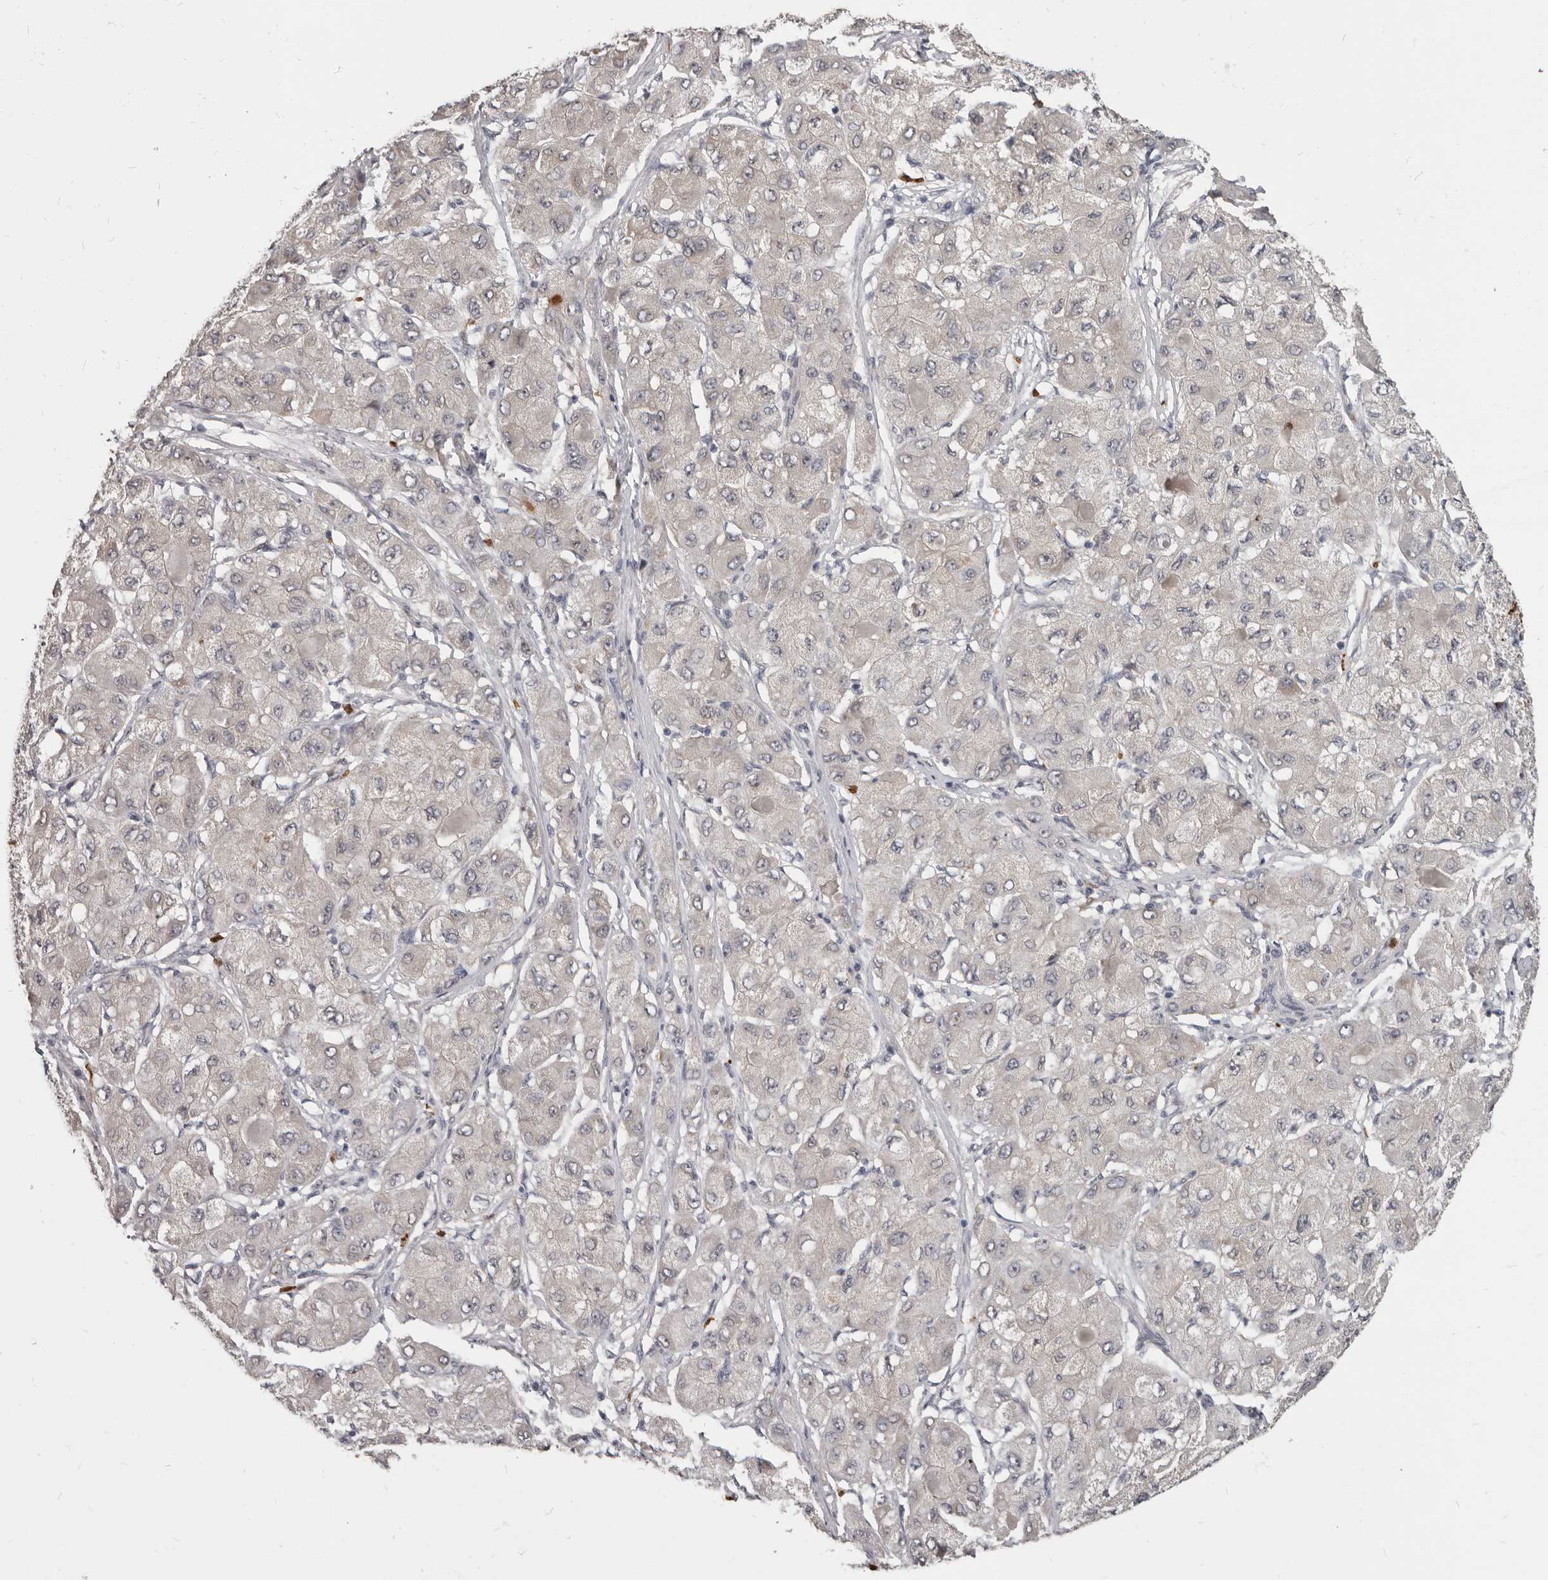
{"staining": {"intensity": "negative", "quantity": "none", "location": "none"}, "tissue": "liver cancer", "cell_type": "Tumor cells", "image_type": "cancer", "snomed": [{"axis": "morphology", "description": "Carcinoma, Hepatocellular, NOS"}, {"axis": "topography", "description": "Liver"}], "caption": "The immunohistochemistry image has no significant staining in tumor cells of liver hepatocellular carcinoma tissue. (Brightfield microscopy of DAB (3,3'-diaminobenzidine) IHC at high magnification).", "gene": "GPR157", "patient": {"sex": "male", "age": 80}}